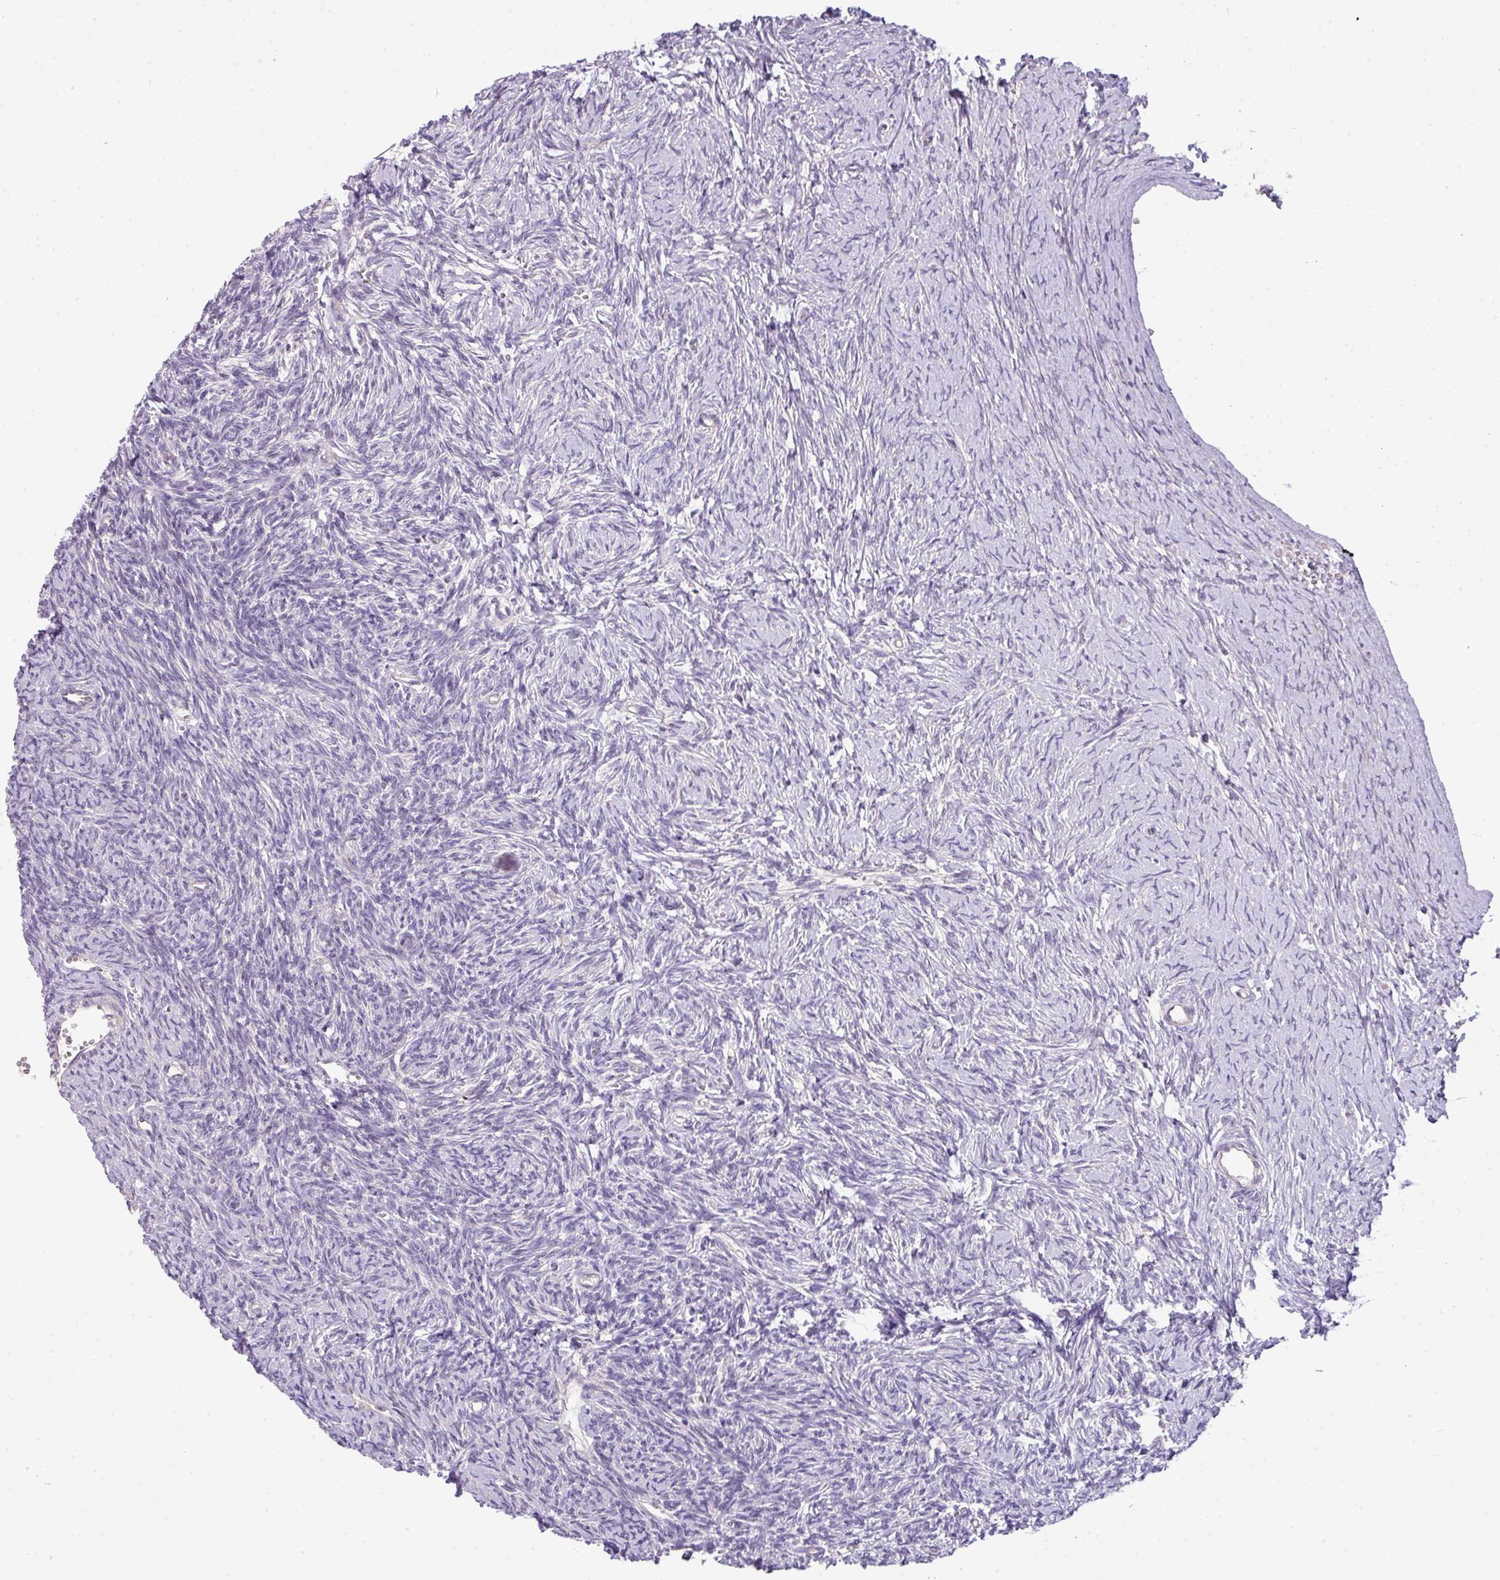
{"staining": {"intensity": "negative", "quantity": "none", "location": "none"}, "tissue": "ovary", "cell_type": "Ovarian stroma cells", "image_type": "normal", "snomed": [{"axis": "morphology", "description": "Normal tissue, NOS"}, {"axis": "topography", "description": "Ovary"}], "caption": "This is an IHC image of normal human ovary. There is no positivity in ovarian stroma cells.", "gene": "PIK3R5", "patient": {"sex": "female", "age": 39}}